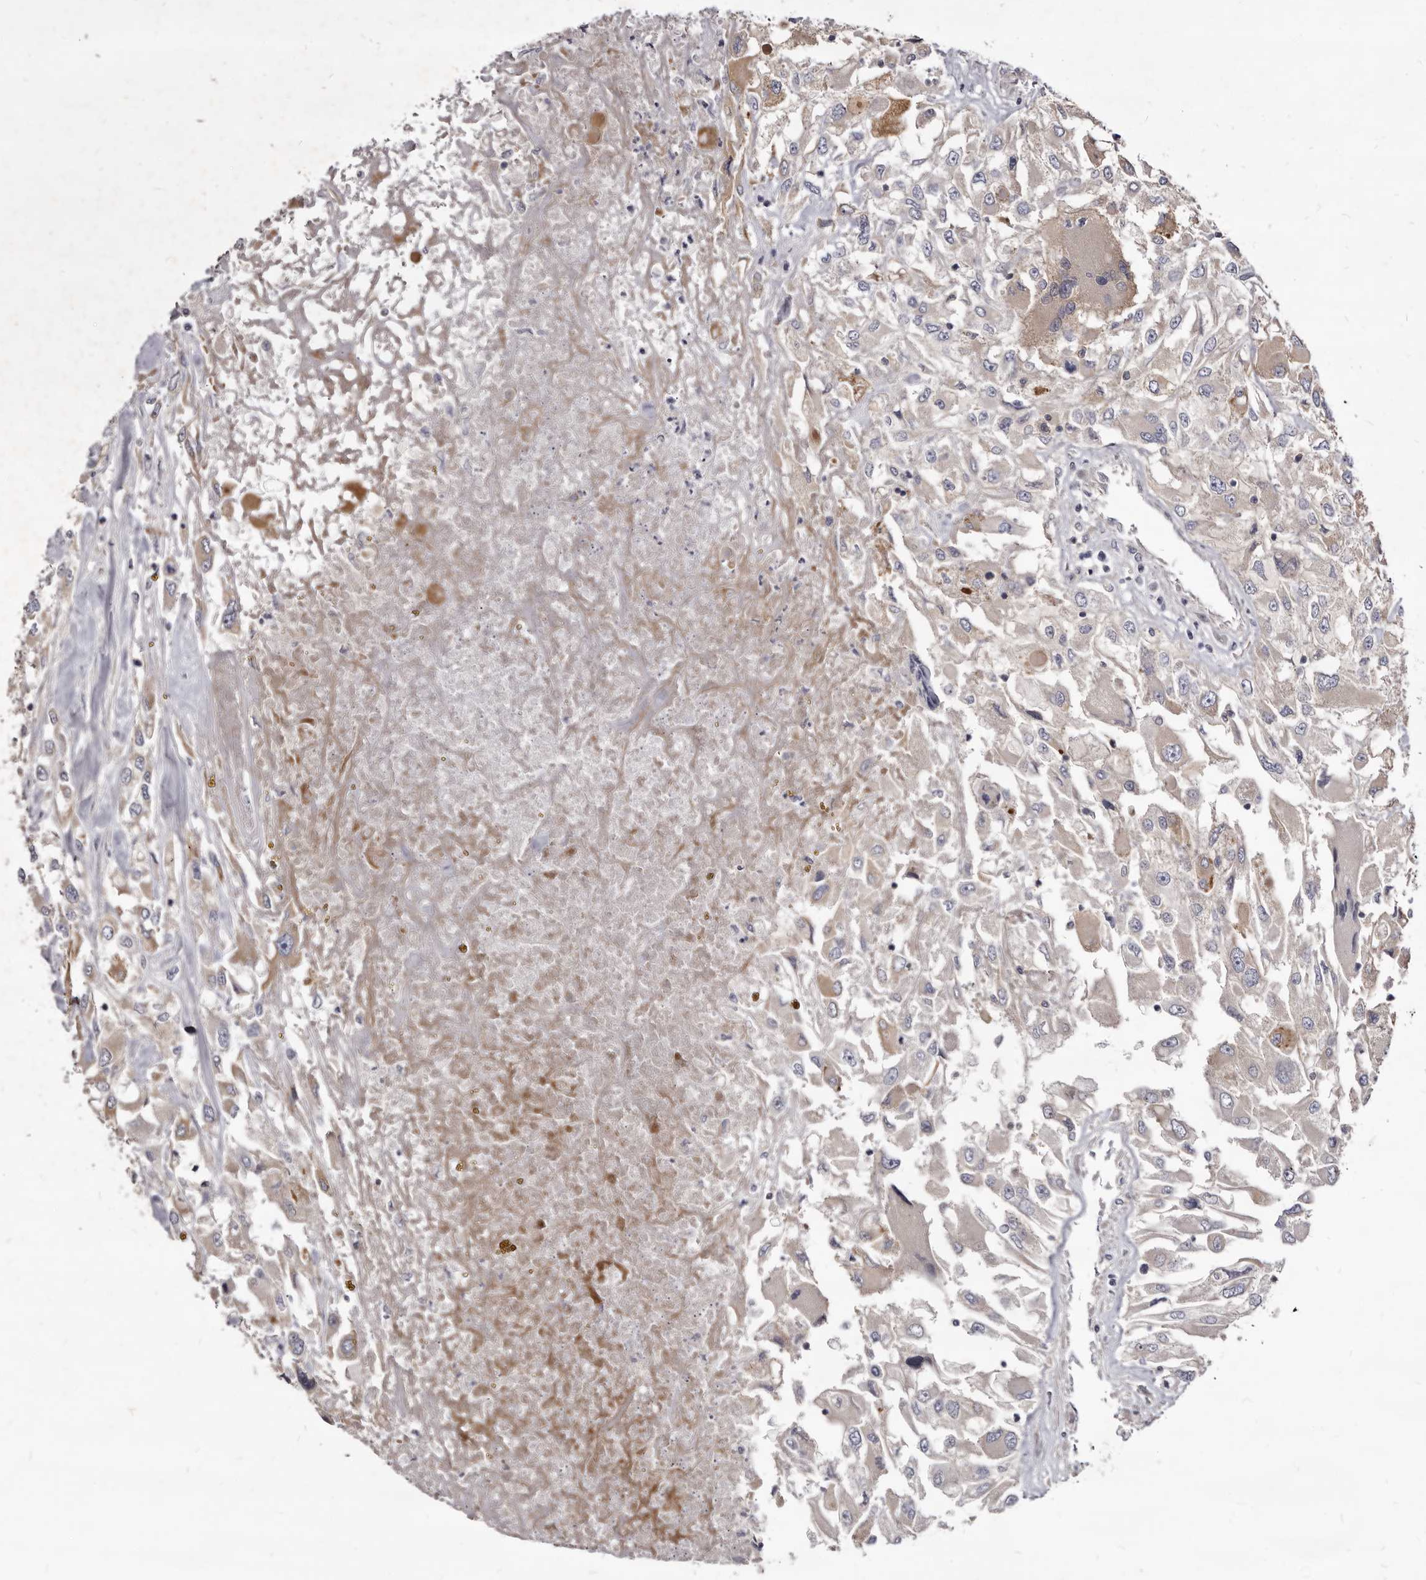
{"staining": {"intensity": "weak", "quantity": "<25%", "location": "cytoplasmic/membranous"}, "tissue": "renal cancer", "cell_type": "Tumor cells", "image_type": "cancer", "snomed": [{"axis": "morphology", "description": "Adenocarcinoma, NOS"}, {"axis": "topography", "description": "Kidney"}], "caption": "The immunohistochemistry micrograph has no significant expression in tumor cells of renal cancer (adenocarcinoma) tissue.", "gene": "FAS", "patient": {"sex": "female", "age": 52}}